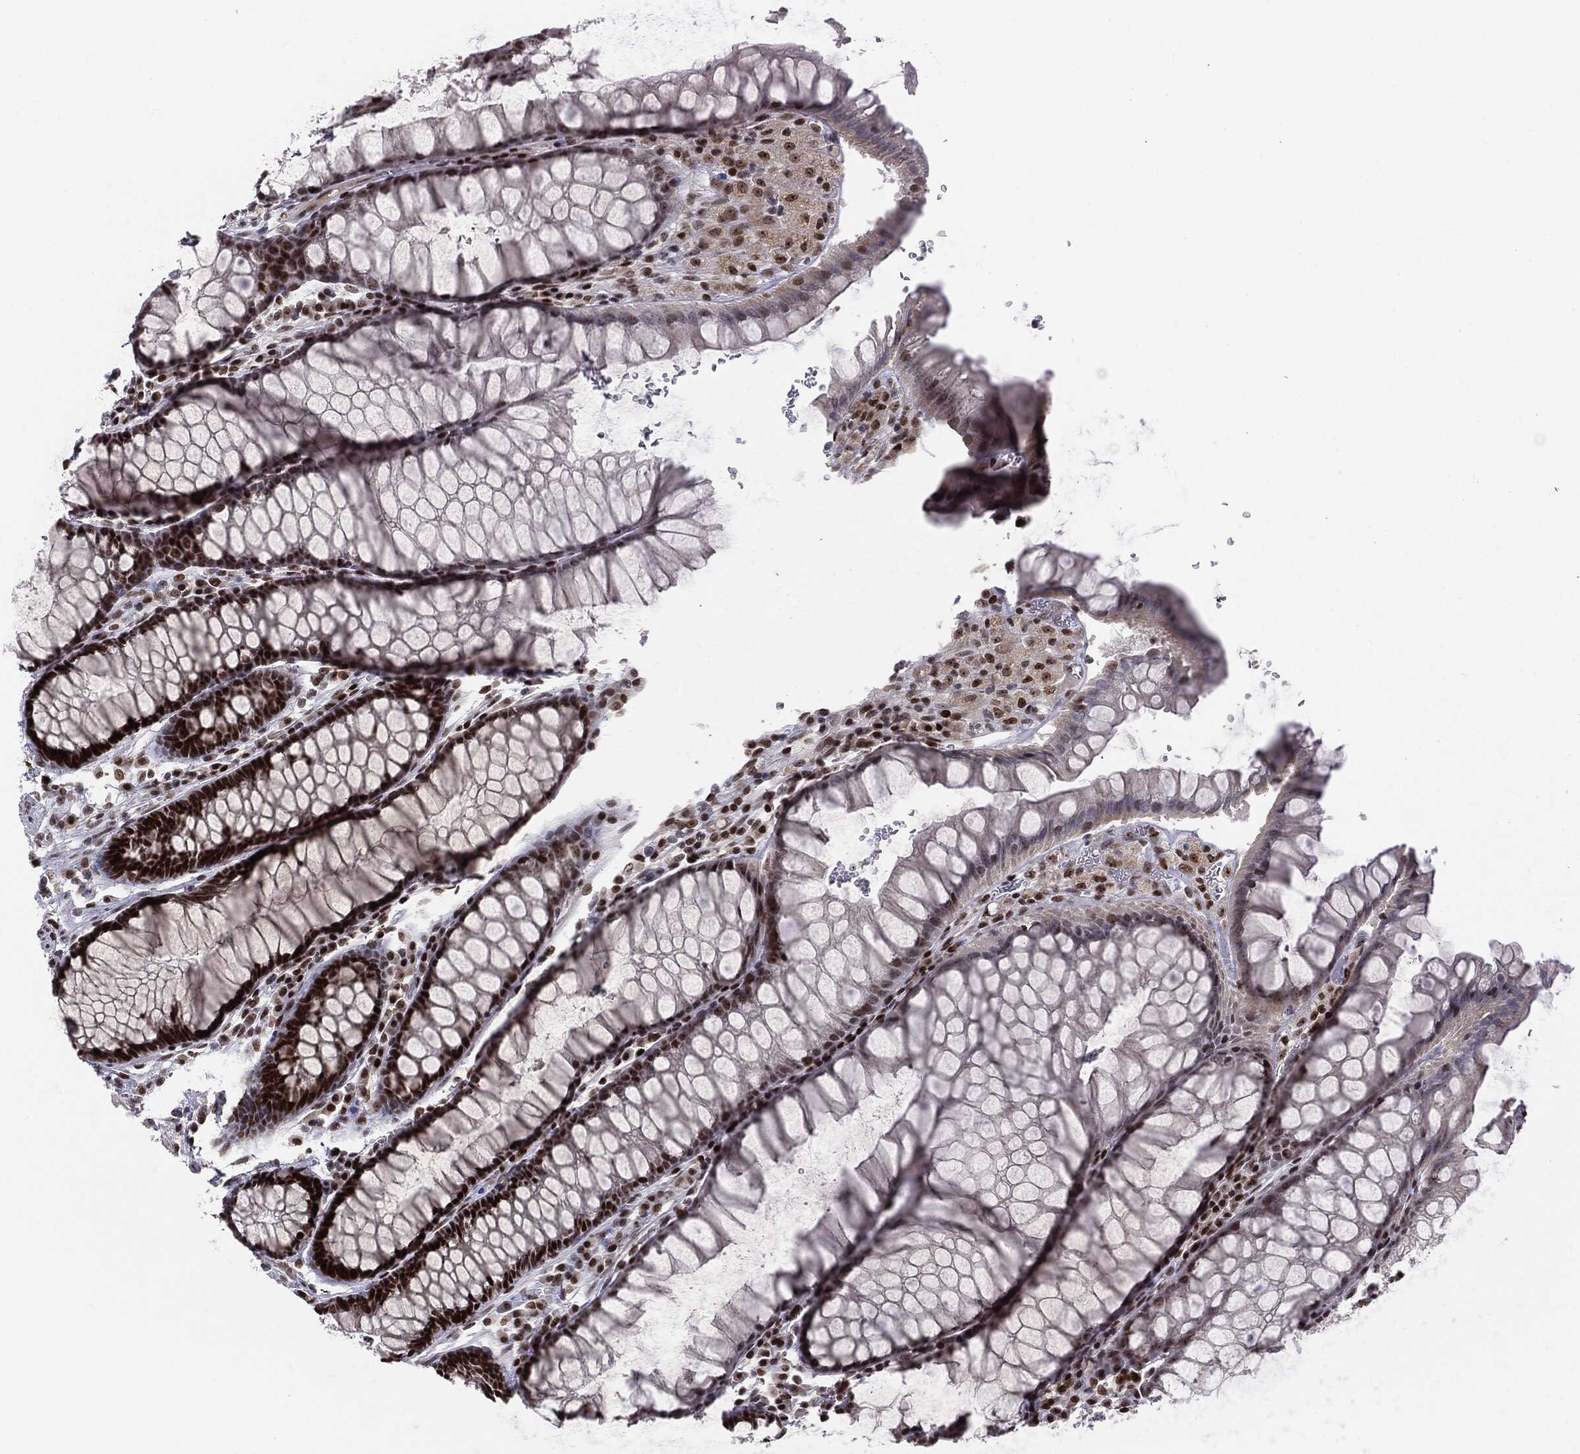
{"staining": {"intensity": "strong", "quantity": "25%-75%", "location": "nuclear"}, "tissue": "rectum", "cell_type": "Glandular cells", "image_type": "normal", "snomed": [{"axis": "morphology", "description": "Normal tissue, NOS"}, {"axis": "topography", "description": "Rectum"}], "caption": "Glandular cells exhibit strong nuclear staining in approximately 25%-75% of cells in unremarkable rectum.", "gene": "MDC1", "patient": {"sex": "female", "age": 68}}